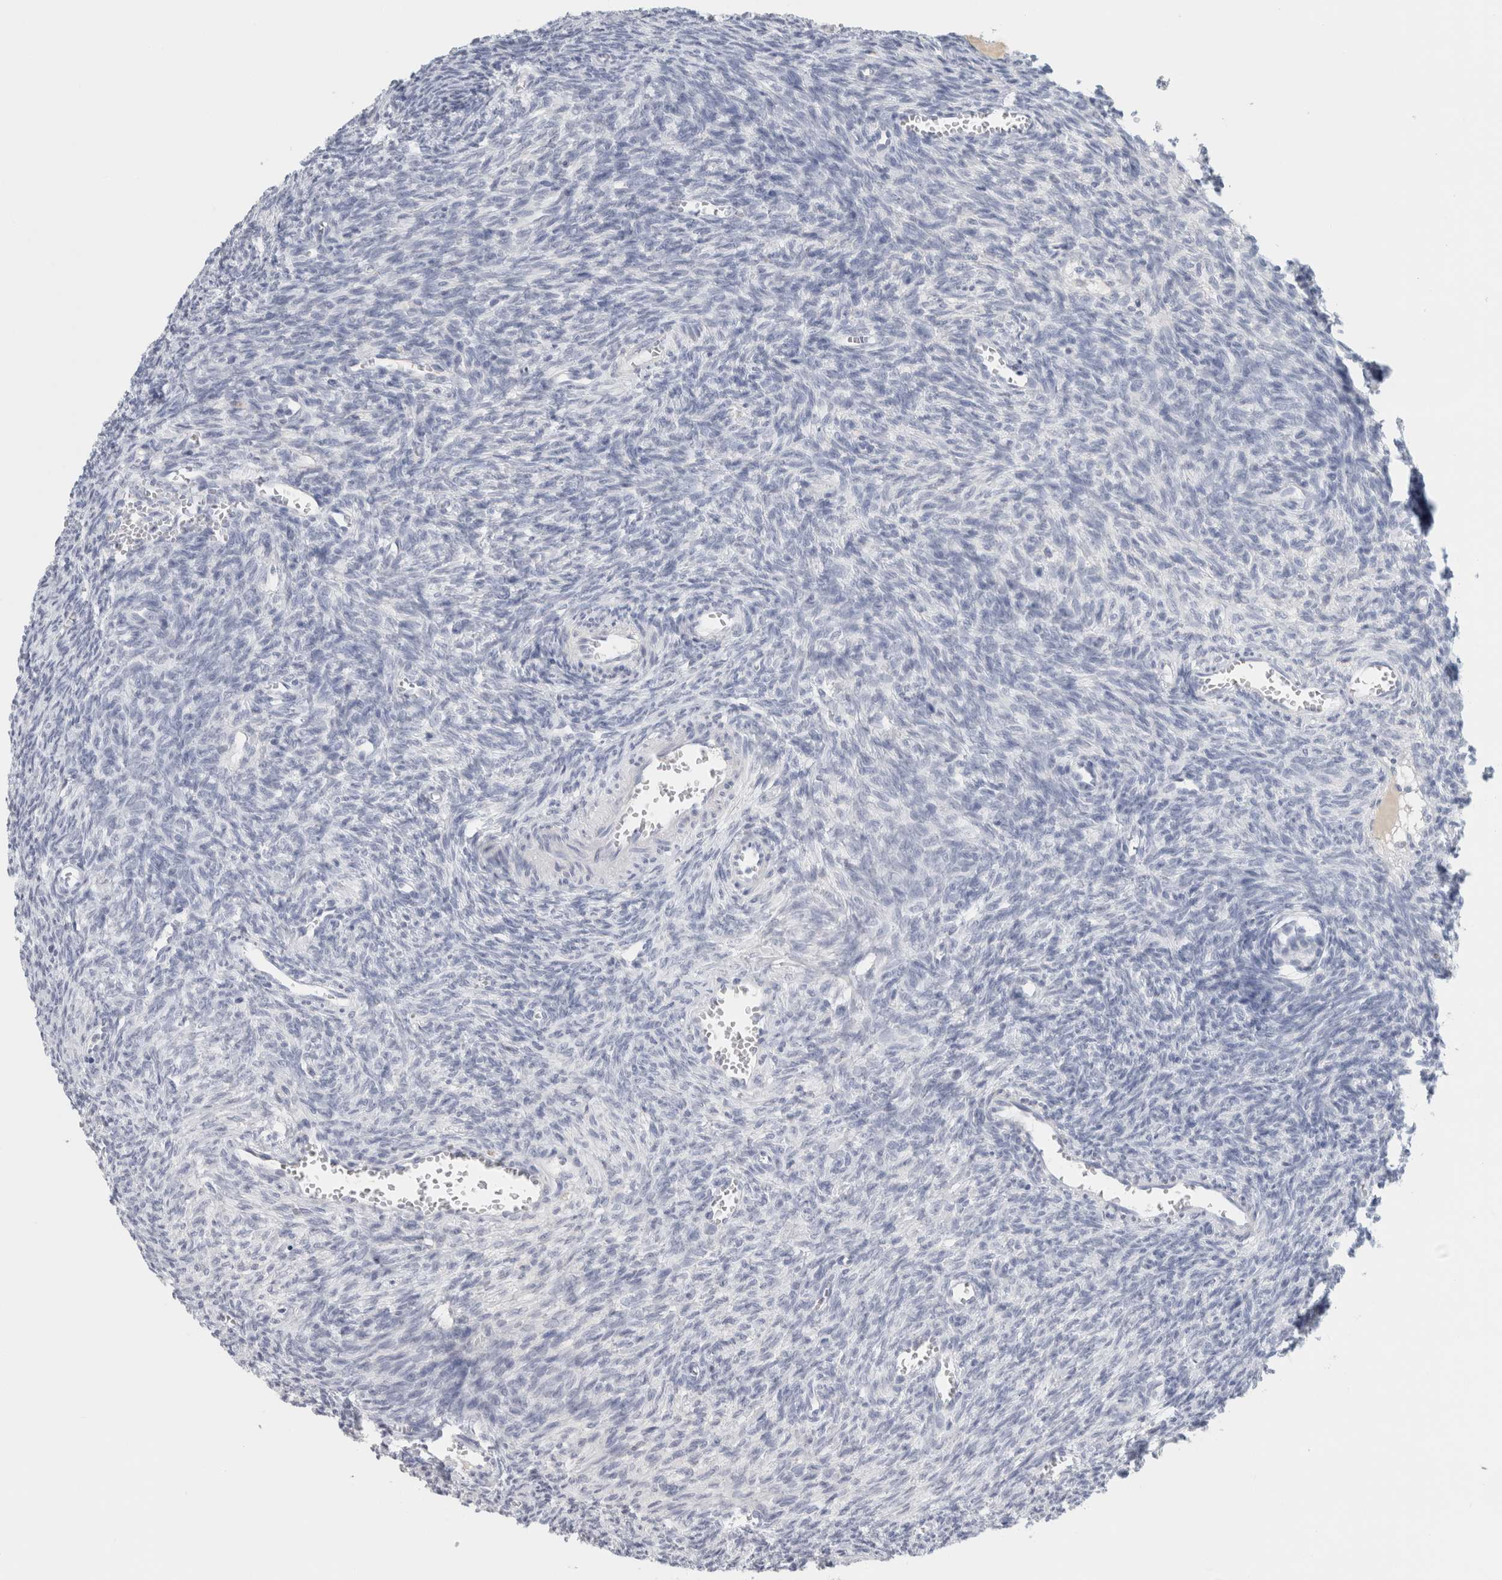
{"staining": {"intensity": "negative", "quantity": "none", "location": "none"}, "tissue": "ovary", "cell_type": "Follicle cells", "image_type": "normal", "snomed": [{"axis": "morphology", "description": "Normal tissue, NOS"}, {"axis": "topography", "description": "Ovary"}], "caption": "Immunohistochemistry (IHC) image of unremarkable human ovary stained for a protein (brown), which reveals no staining in follicle cells. Nuclei are stained in blue.", "gene": "TSPAN8", "patient": {"sex": "female", "age": 27}}